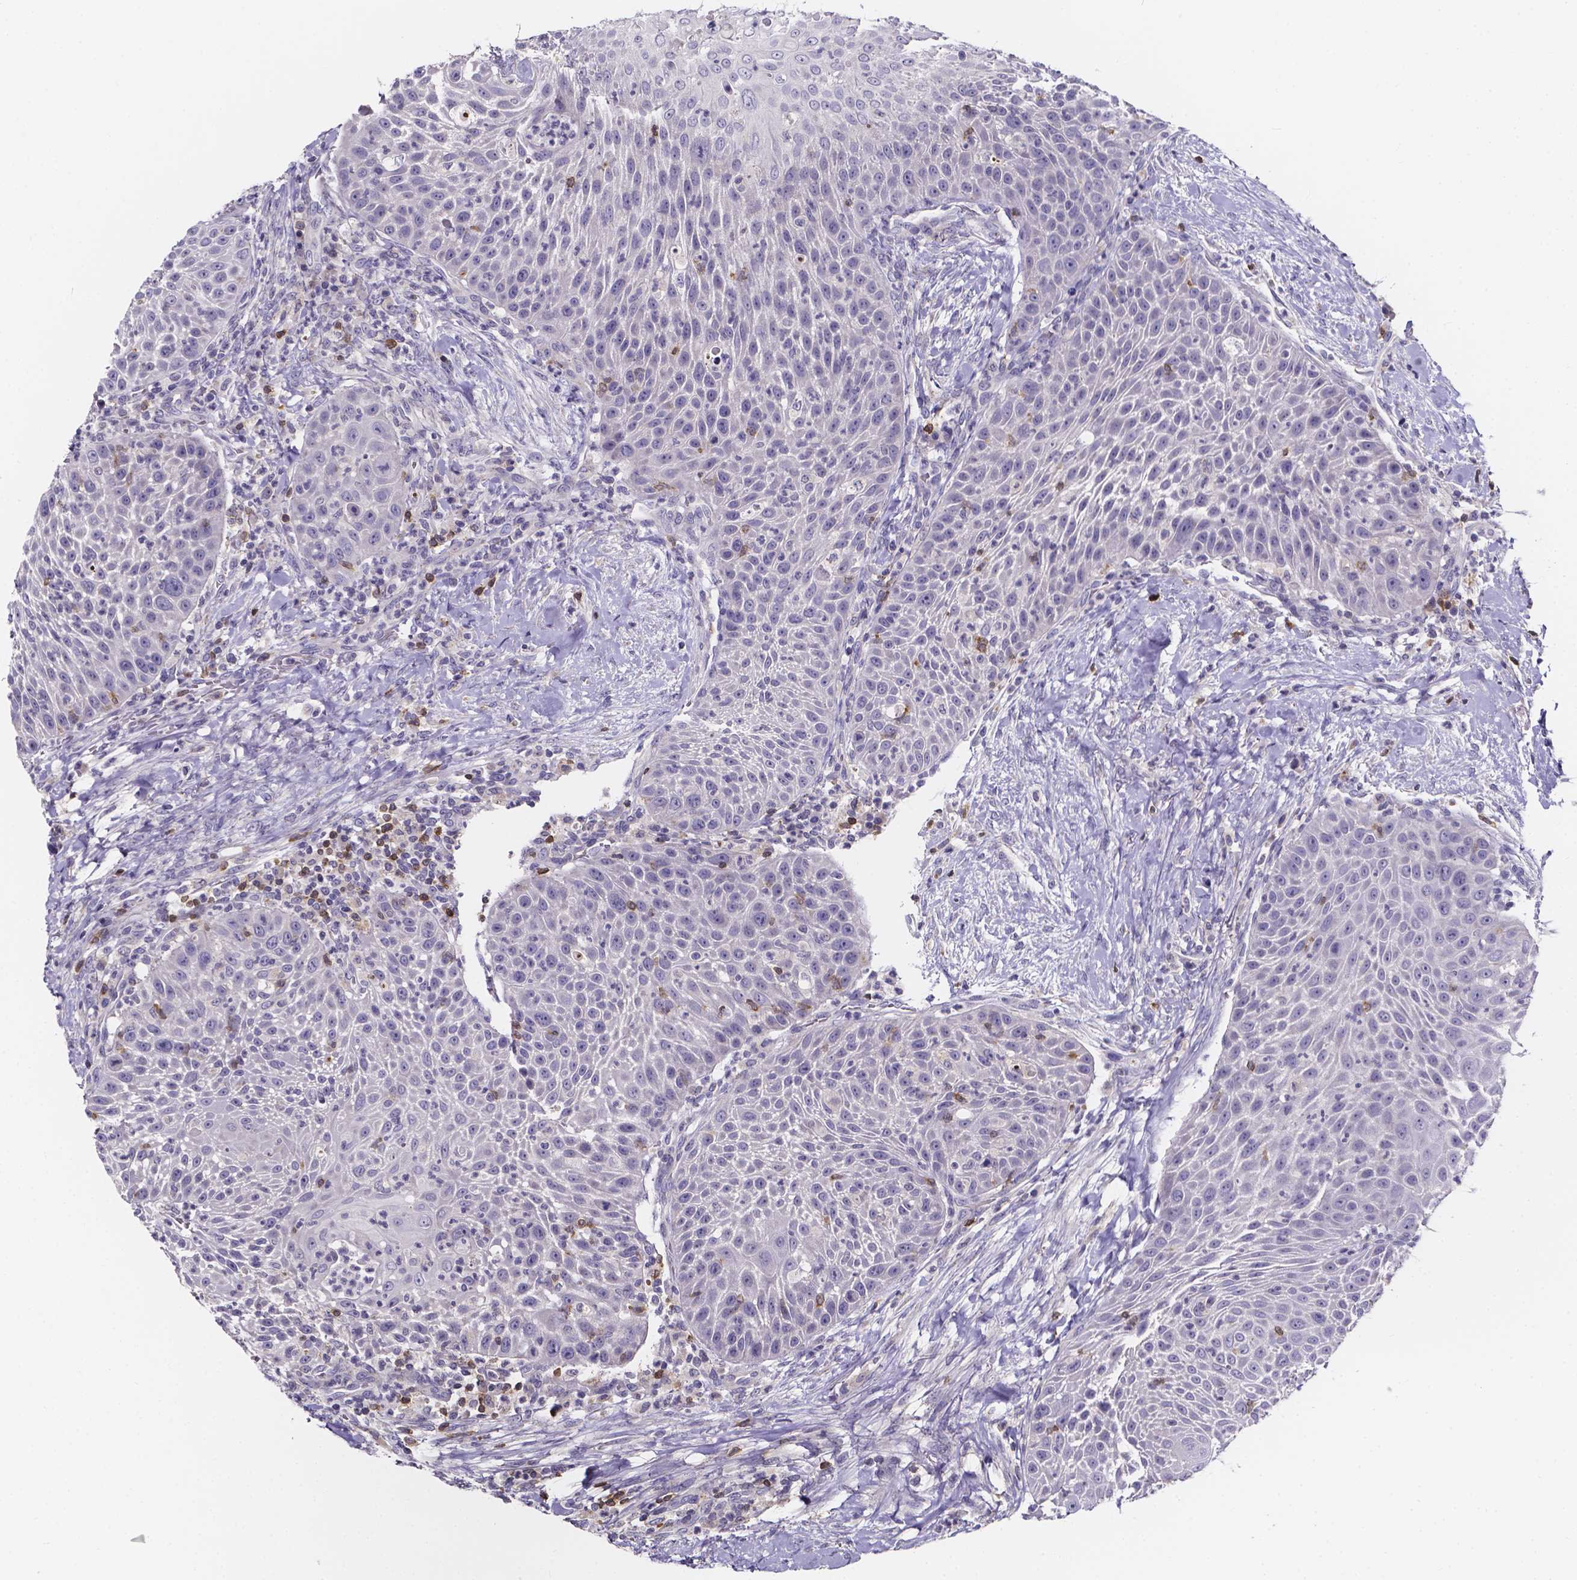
{"staining": {"intensity": "moderate", "quantity": "<25%", "location": "cytoplasmic/membranous"}, "tissue": "head and neck cancer", "cell_type": "Tumor cells", "image_type": "cancer", "snomed": [{"axis": "morphology", "description": "Squamous cell carcinoma, NOS"}, {"axis": "topography", "description": "Head-Neck"}], "caption": "Brown immunohistochemical staining in human head and neck cancer (squamous cell carcinoma) reveals moderate cytoplasmic/membranous positivity in about <25% of tumor cells.", "gene": "THEMIS", "patient": {"sex": "male", "age": 69}}